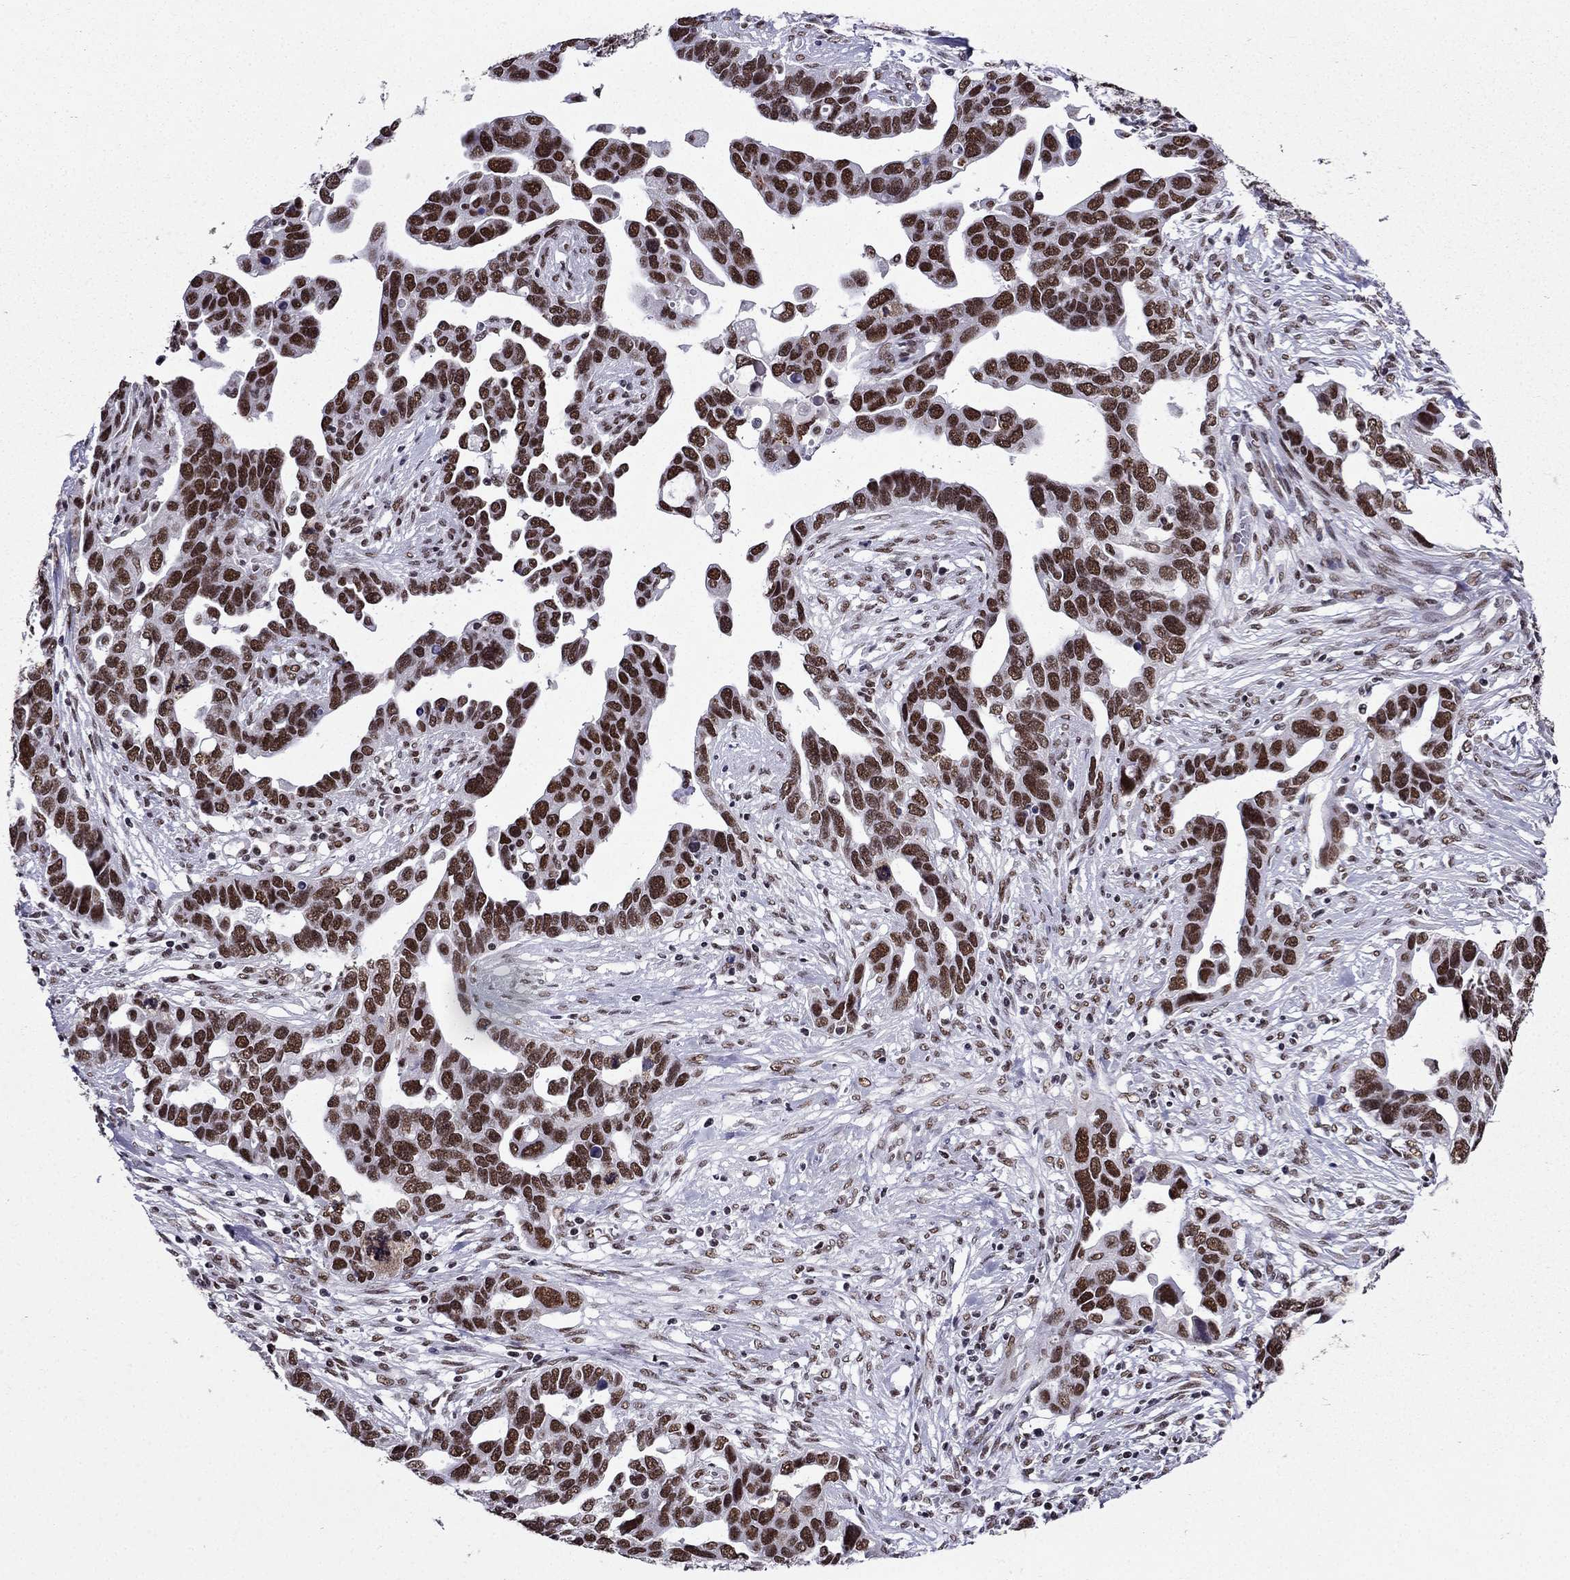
{"staining": {"intensity": "strong", "quantity": ">75%", "location": "nuclear"}, "tissue": "ovarian cancer", "cell_type": "Tumor cells", "image_type": "cancer", "snomed": [{"axis": "morphology", "description": "Cystadenocarcinoma, serous, NOS"}, {"axis": "topography", "description": "Ovary"}], "caption": "Ovarian cancer (serous cystadenocarcinoma) stained with a protein marker demonstrates strong staining in tumor cells.", "gene": "ZNF420", "patient": {"sex": "female", "age": 54}}